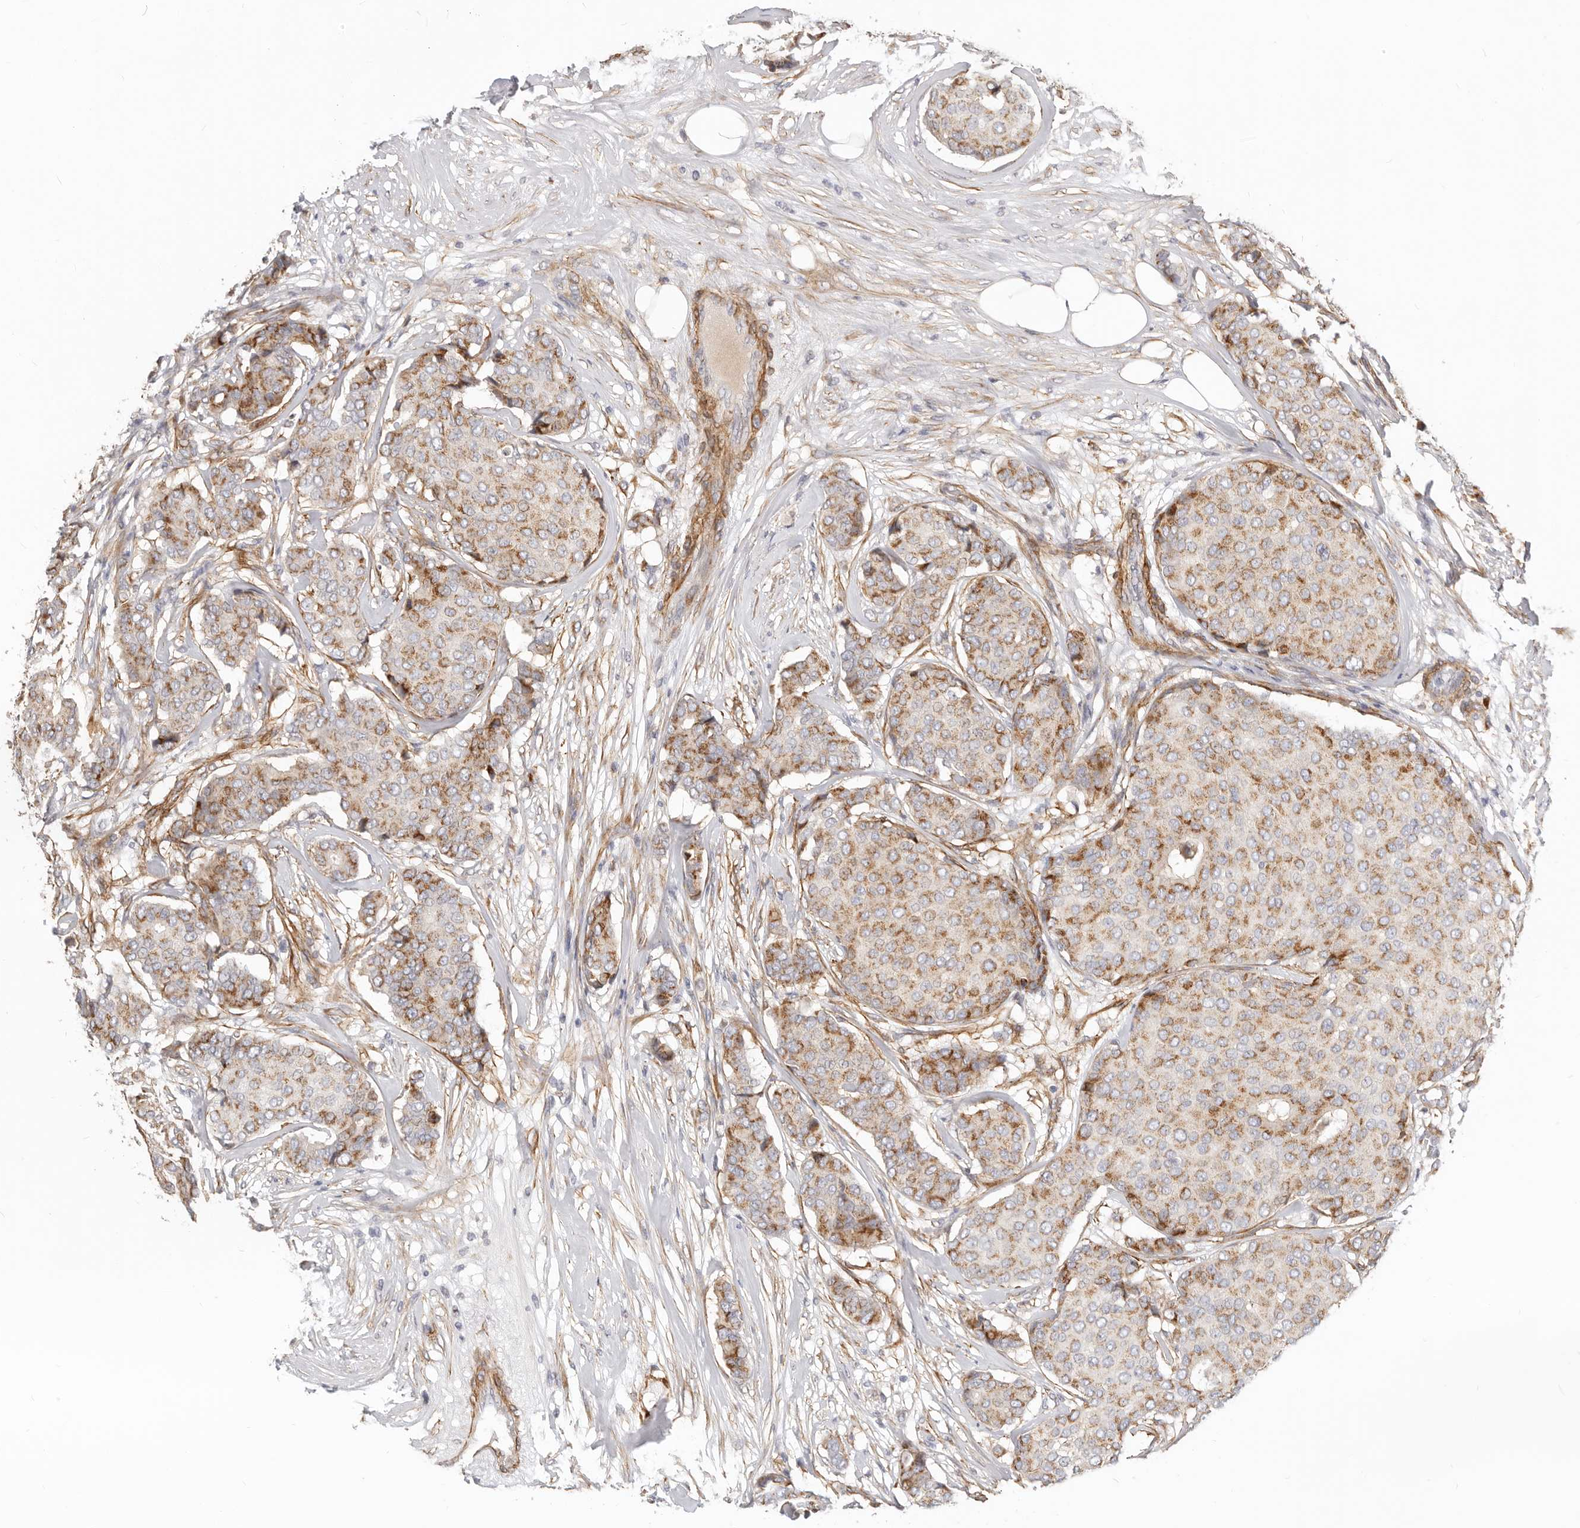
{"staining": {"intensity": "moderate", "quantity": ">75%", "location": "cytoplasmic/membranous"}, "tissue": "breast cancer", "cell_type": "Tumor cells", "image_type": "cancer", "snomed": [{"axis": "morphology", "description": "Duct carcinoma"}, {"axis": "topography", "description": "Breast"}], "caption": "Human breast infiltrating ductal carcinoma stained for a protein (brown) exhibits moderate cytoplasmic/membranous positive expression in approximately >75% of tumor cells.", "gene": "RABAC1", "patient": {"sex": "female", "age": 75}}